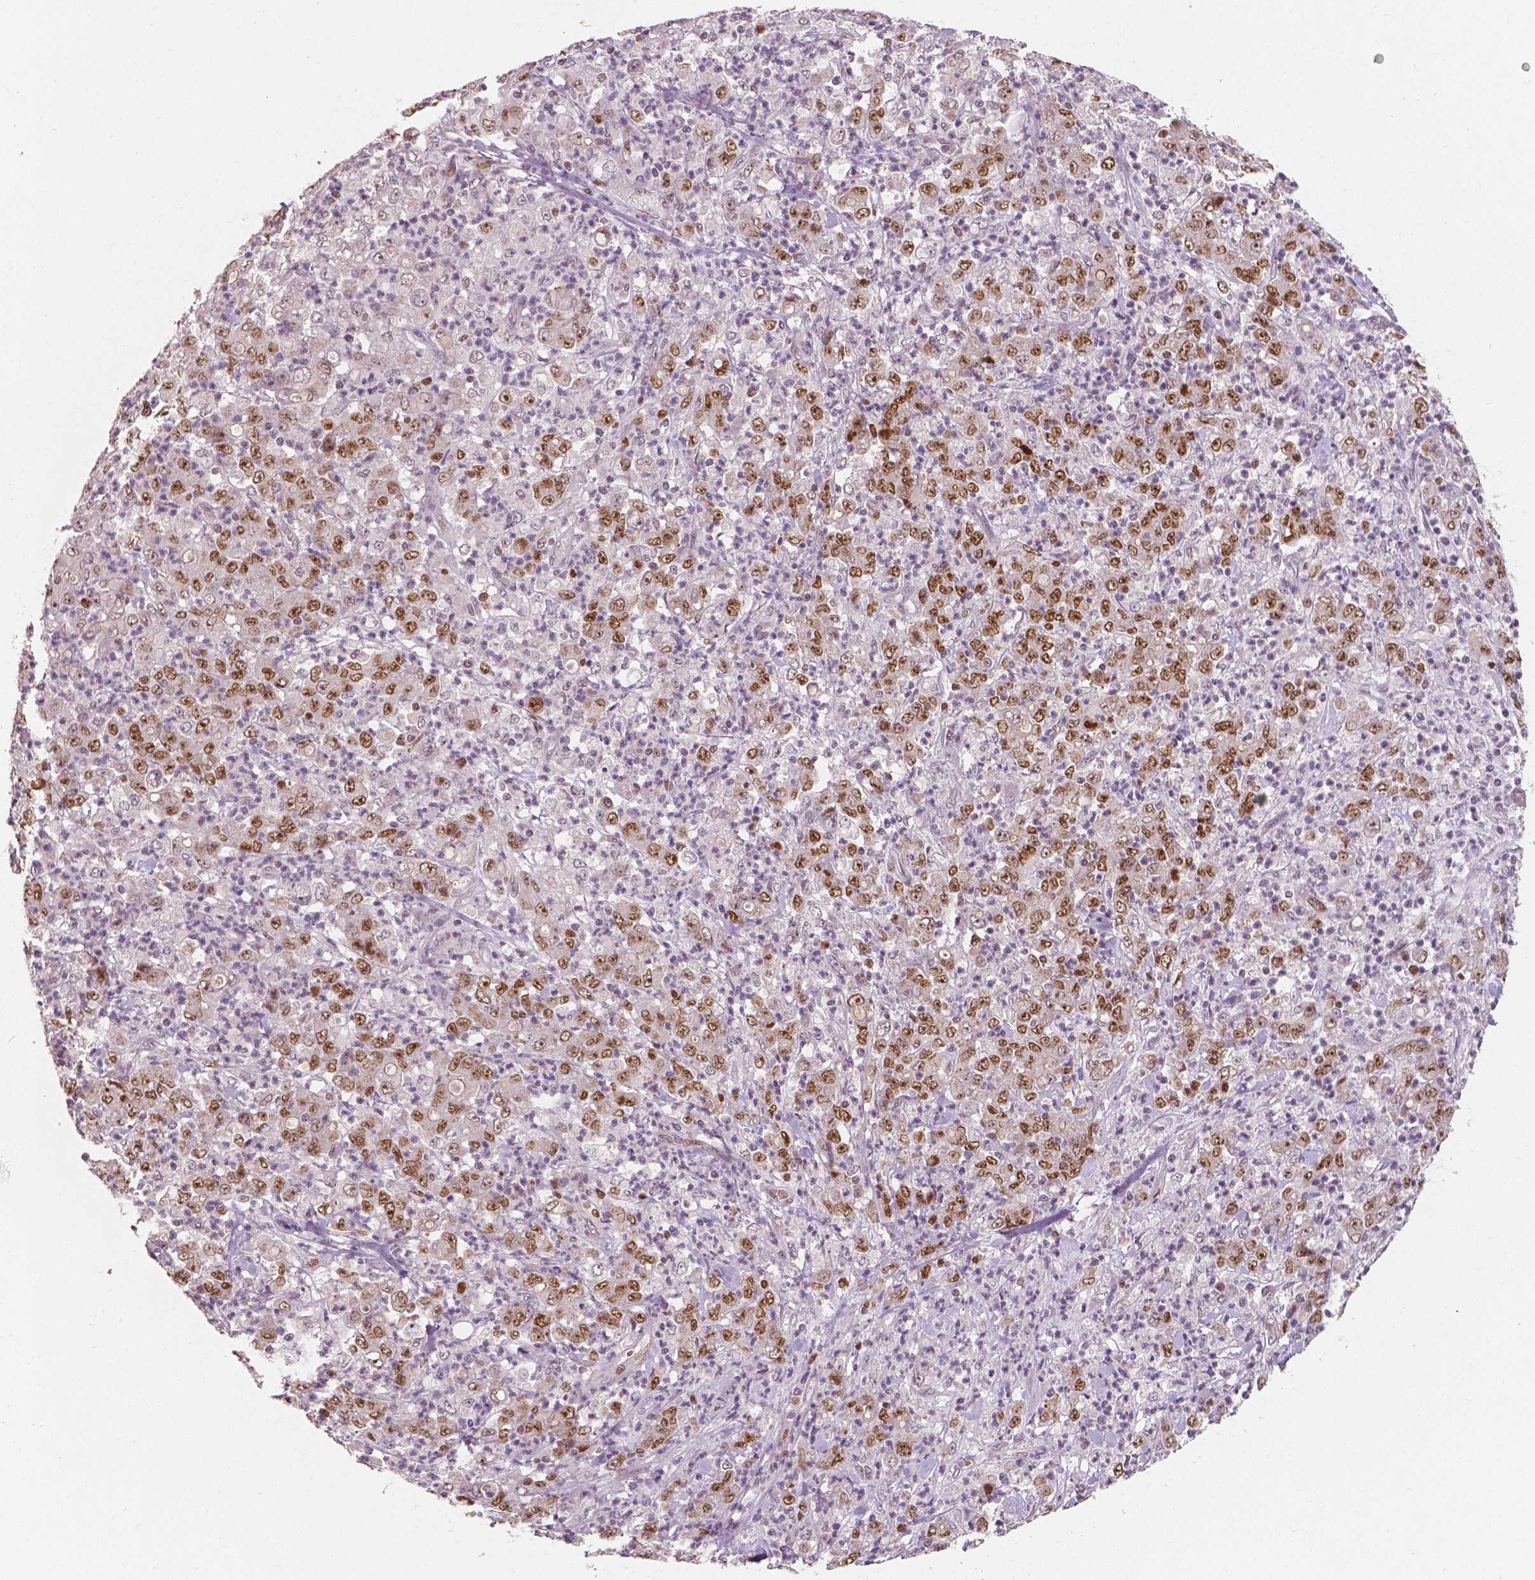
{"staining": {"intensity": "strong", "quantity": "25%-75%", "location": "nuclear"}, "tissue": "stomach cancer", "cell_type": "Tumor cells", "image_type": "cancer", "snomed": [{"axis": "morphology", "description": "Adenocarcinoma, NOS"}, {"axis": "topography", "description": "Stomach, lower"}], "caption": "Strong nuclear positivity is appreciated in about 25%-75% of tumor cells in stomach cancer. (DAB (3,3'-diaminobenzidine) = brown stain, brightfield microscopy at high magnification).", "gene": "NSD2", "patient": {"sex": "female", "age": 71}}